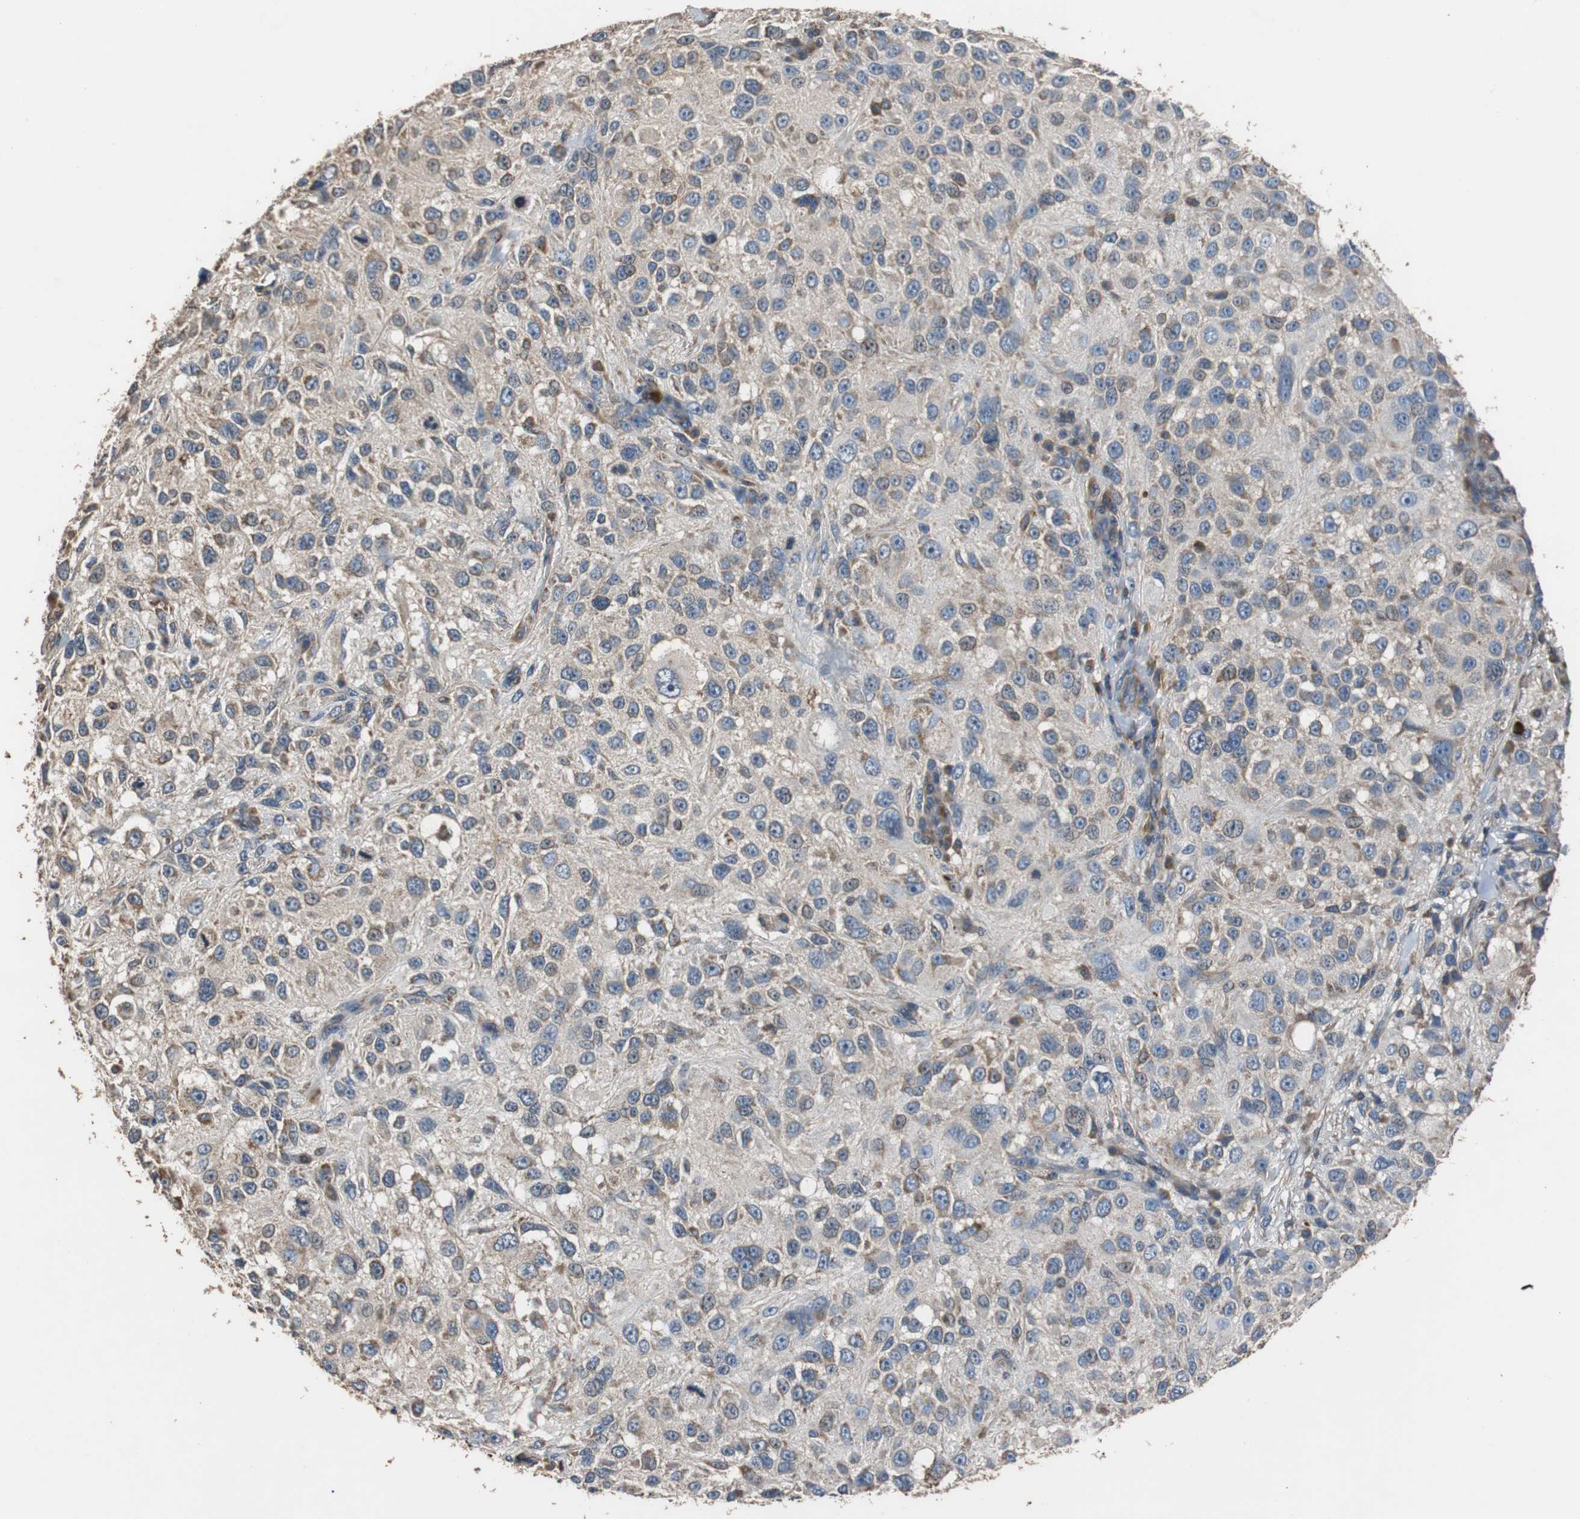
{"staining": {"intensity": "moderate", "quantity": "25%-75%", "location": "cytoplasmic/membranous"}, "tissue": "melanoma", "cell_type": "Tumor cells", "image_type": "cancer", "snomed": [{"axis": "morphology", "description": "Necrosis, NOS"}, {"axis": "morphology", "description": "Malignant melanoma, NOS"}, {"axis": "topography", "description": "Skin"}], "caption": "Human melanoma stained with a protein marker reveals moderate staining in tumor cells.", "gene": "PITRM1", "patient": {"sex": "female", "age": 87}}